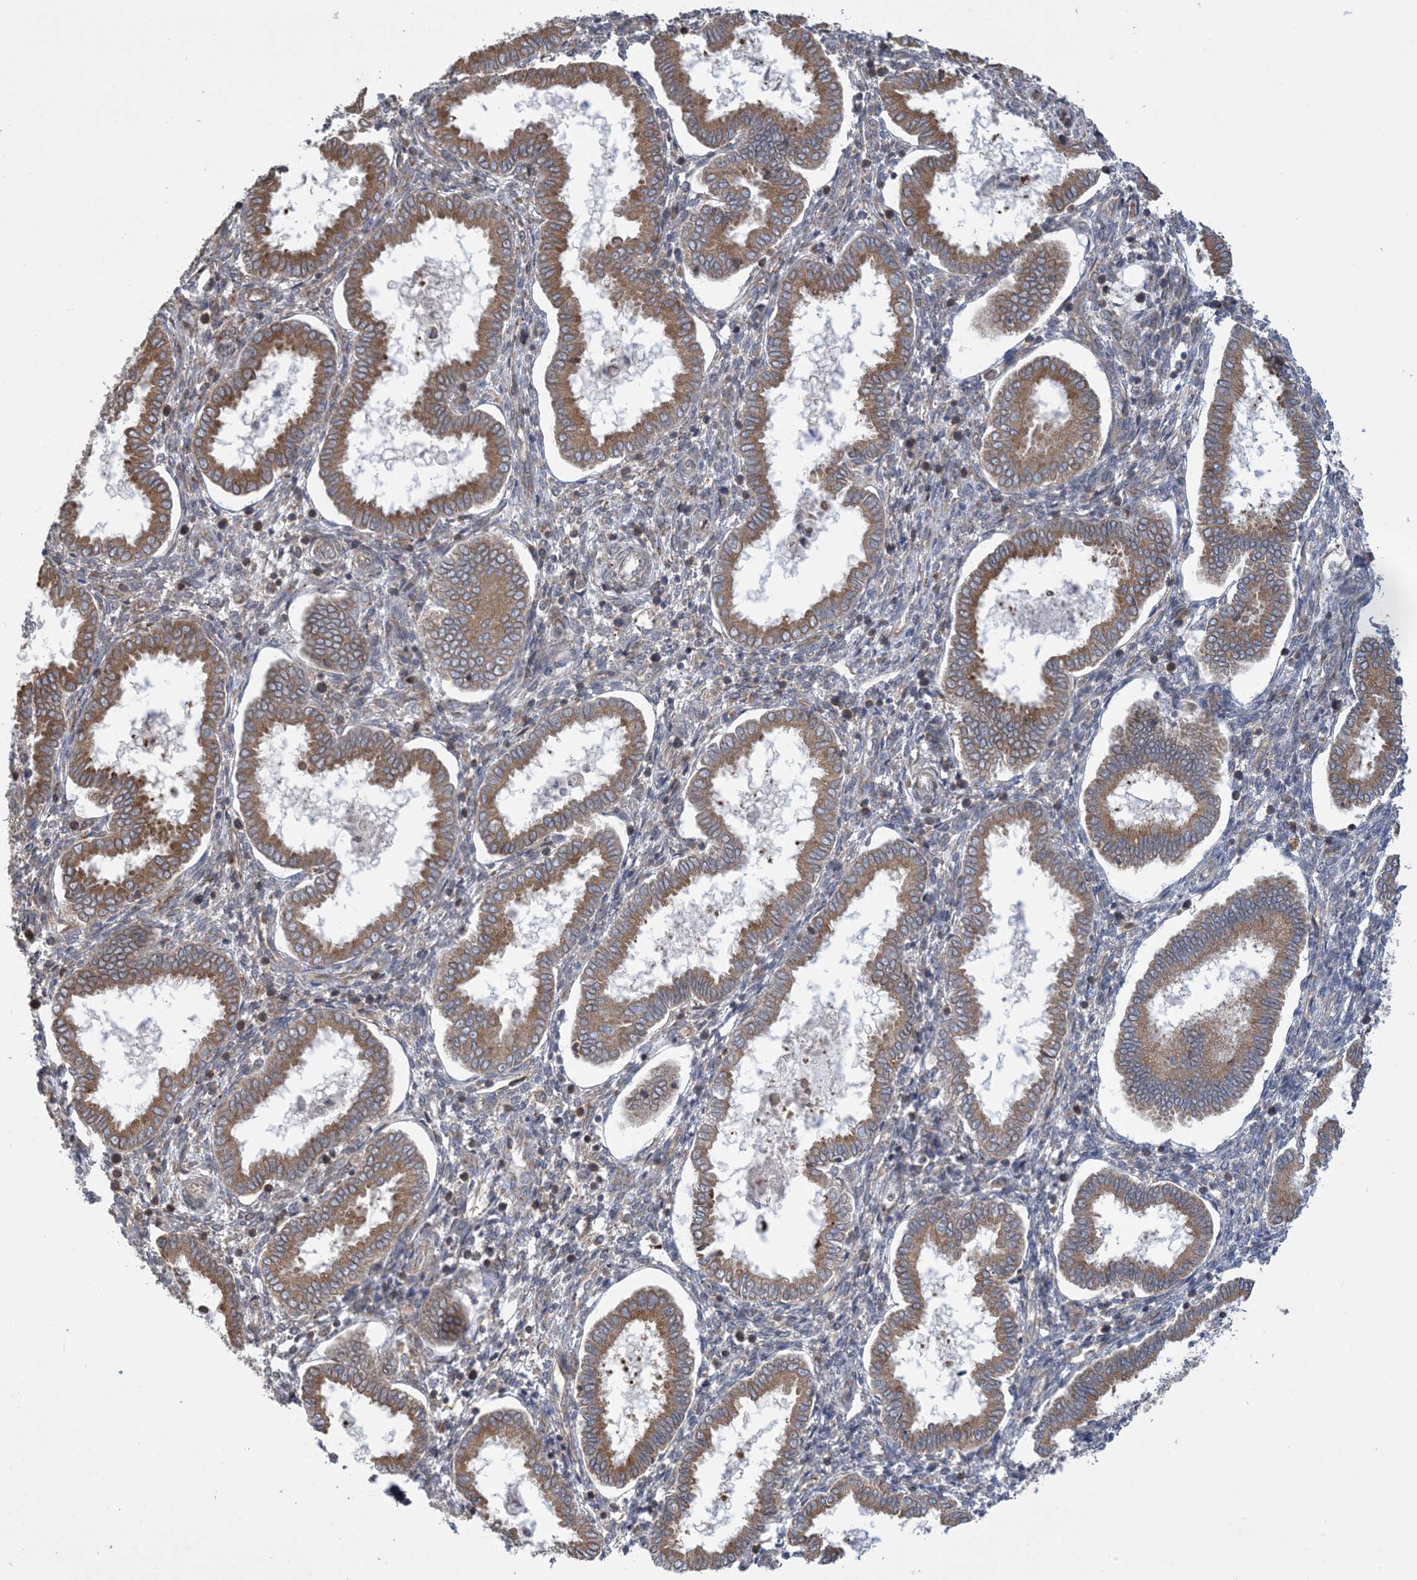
{"staining": {"intensity": "negative", "quantity": "none", "location": "none"}, "tissue": "endometrium", "cell_type": "Cells in endometrial stroma", "image_type": "normal", "snomed": [{"axis": "morphology", "description": "Normal tissue, NOS"}, {"axis": "topography", "description": "Endometrium"}], "caption": "A high-resolution image shows immunohistochemistry staining of unremarkable endometrium, which reveals no significant staining in cells in endometrial stroma. (Stains: DAB immunohistochemistry with hematoxylin counter stain, Microscopy: brightfield microscopy at high magnification).", "gene": "CLEC16A", "patient": {"sex": "female", "age": 24}}